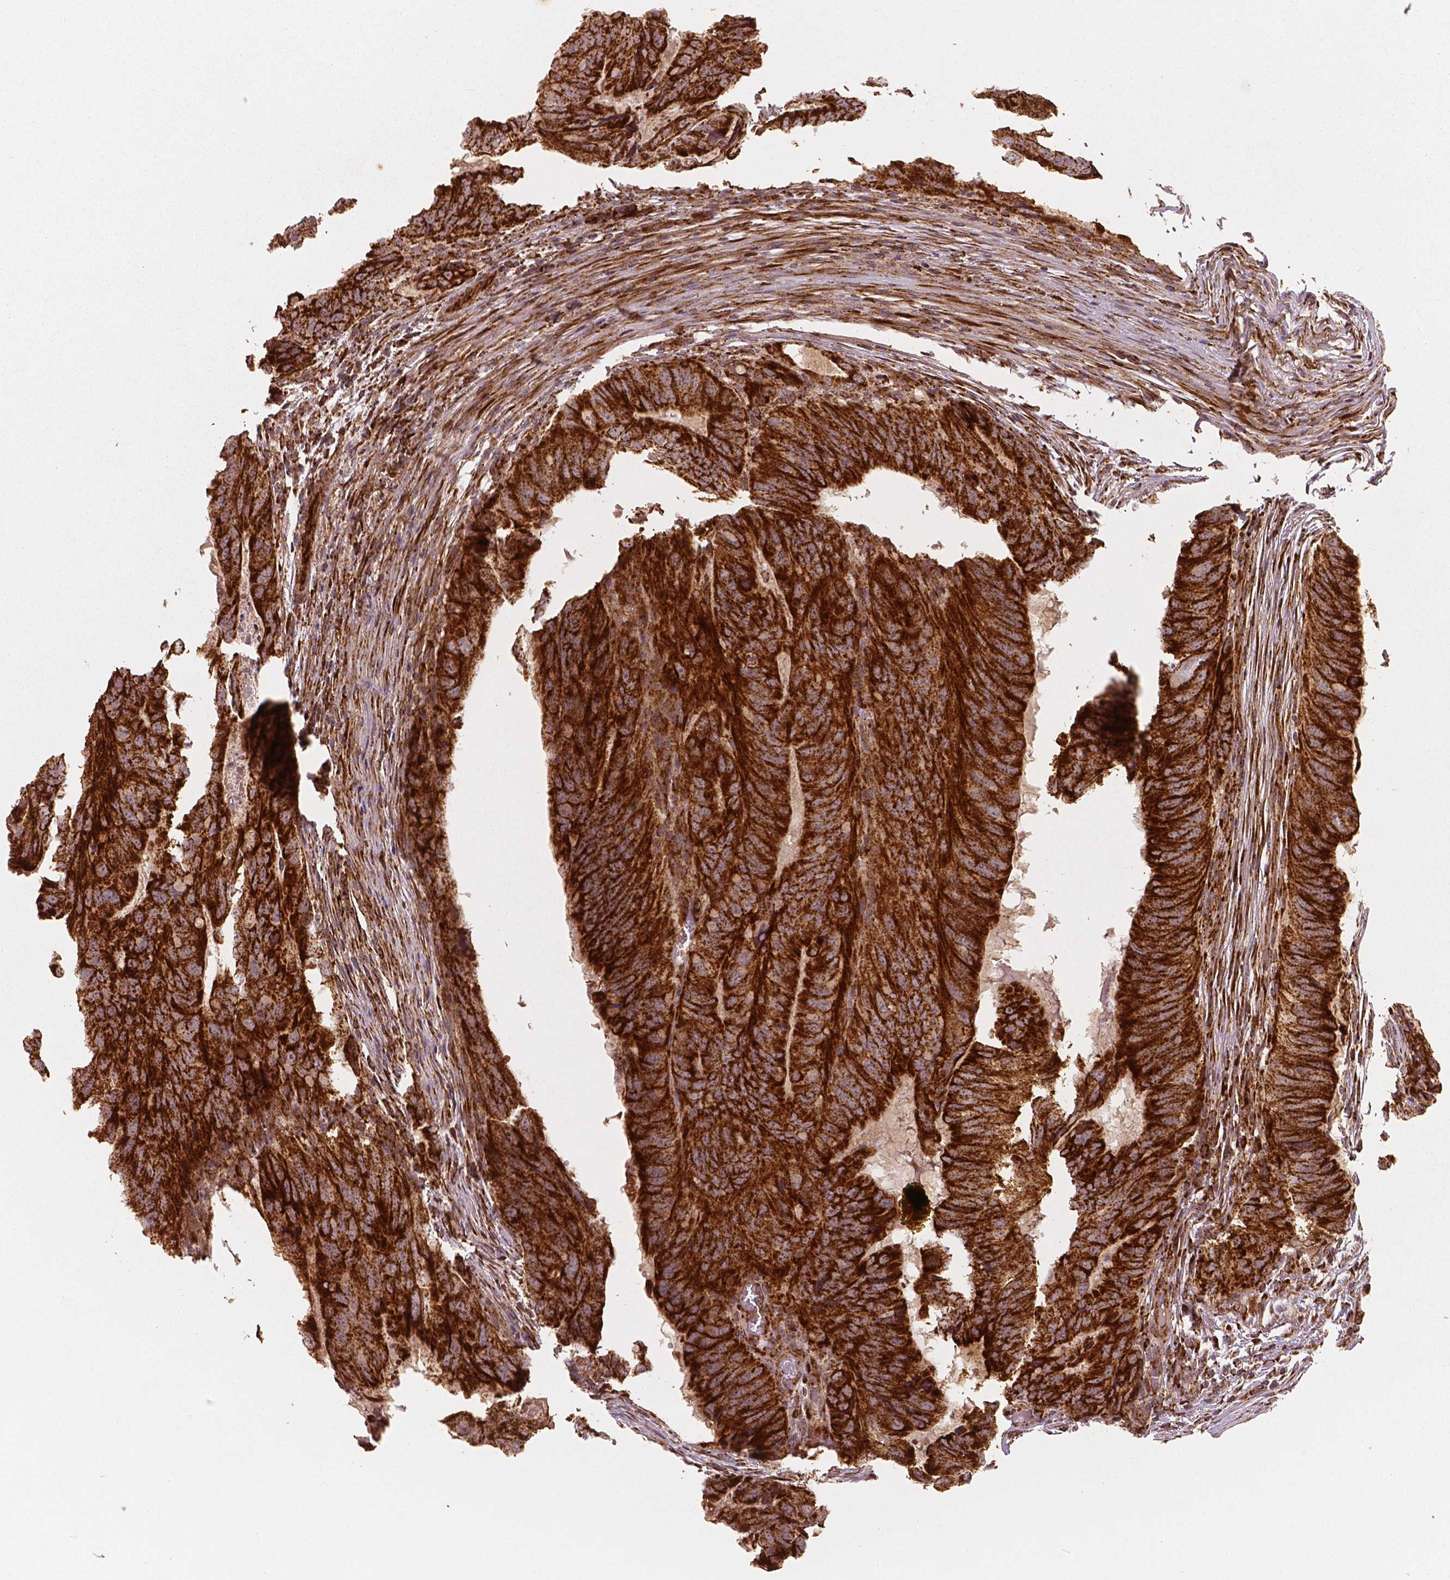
{"staining": {"intensity": "strong", "quantity": ">75%", "location": "cytoplasmic/membranous"}, "tissue": "colorectal cancer", "cell_type": "Tumor cells", "image_type": "cancer", "snomed": [{"axis": "morphology", "description": "Adenocarcinoma, NOS"}, {"axis": "topography", "description": "Colon"}], "caption": "A histopathology image showing strong cytoplasmic/membranous staining in approximately >75% of tumor cells in colorectal cancer, as visualized by brown immunohistochemical staining.", "gene": "PGAM5", "patient": {"sex": "male", "age": 79}}